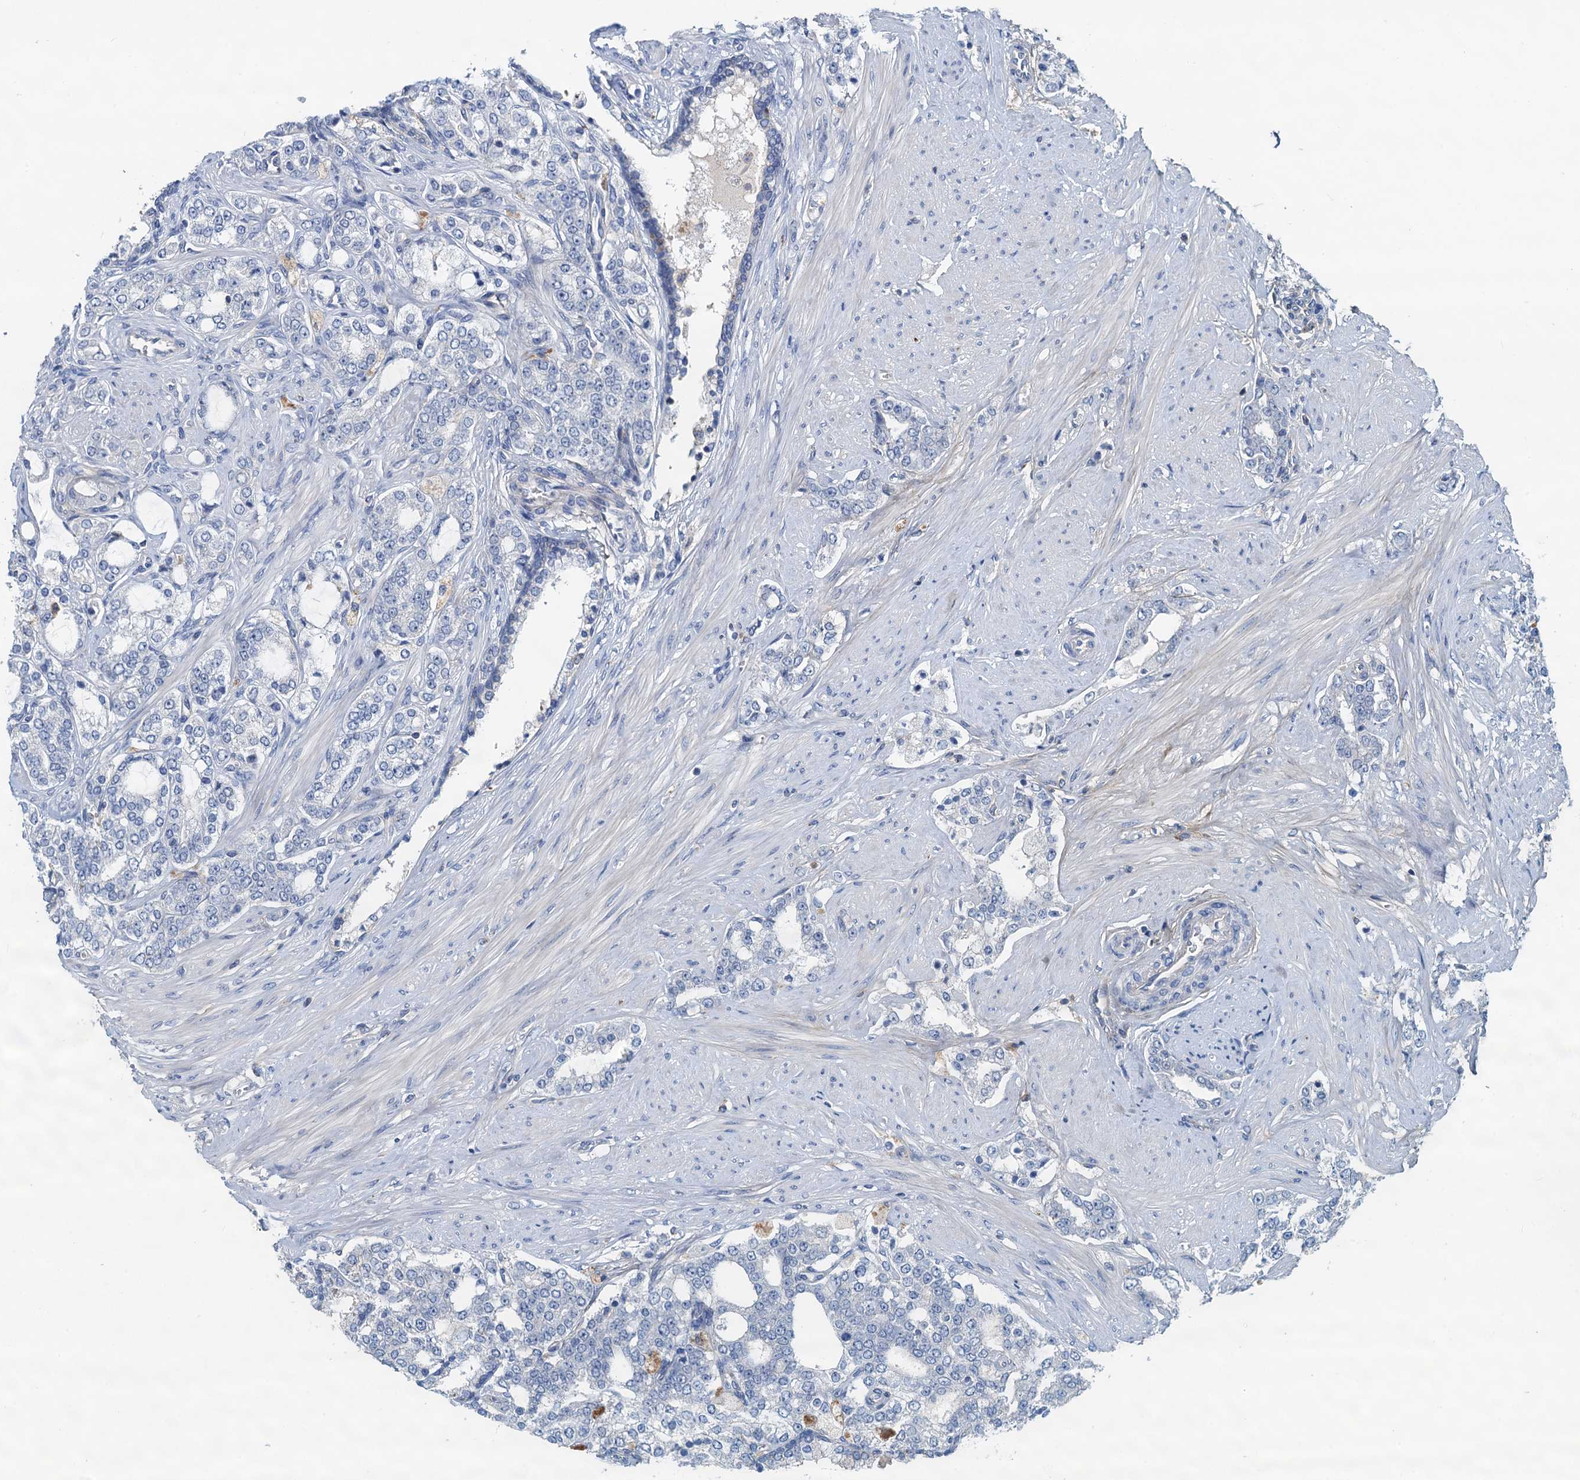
{"staining": {"intensity": "negative", "quantity": "none", "location": "none"}, "tissue": "prostate cancer", "cell_type": "Tumor cells", "image_type": "cancer", "snomed": [{"axis": "morphology", "description": "Adenocarcinoma, High grade"}, {"axis": "topography", "description": "Prostate"}], "caption": "High magnification brightfield microscopy of high-grade adenocarcinoma (prostate) stained with DAB (brown) and counterstained with hematoxylin (blue): tumor cells show no significant positivity.", "gene": "THAP10", "patient": {"sex": "male", "age": 64}}